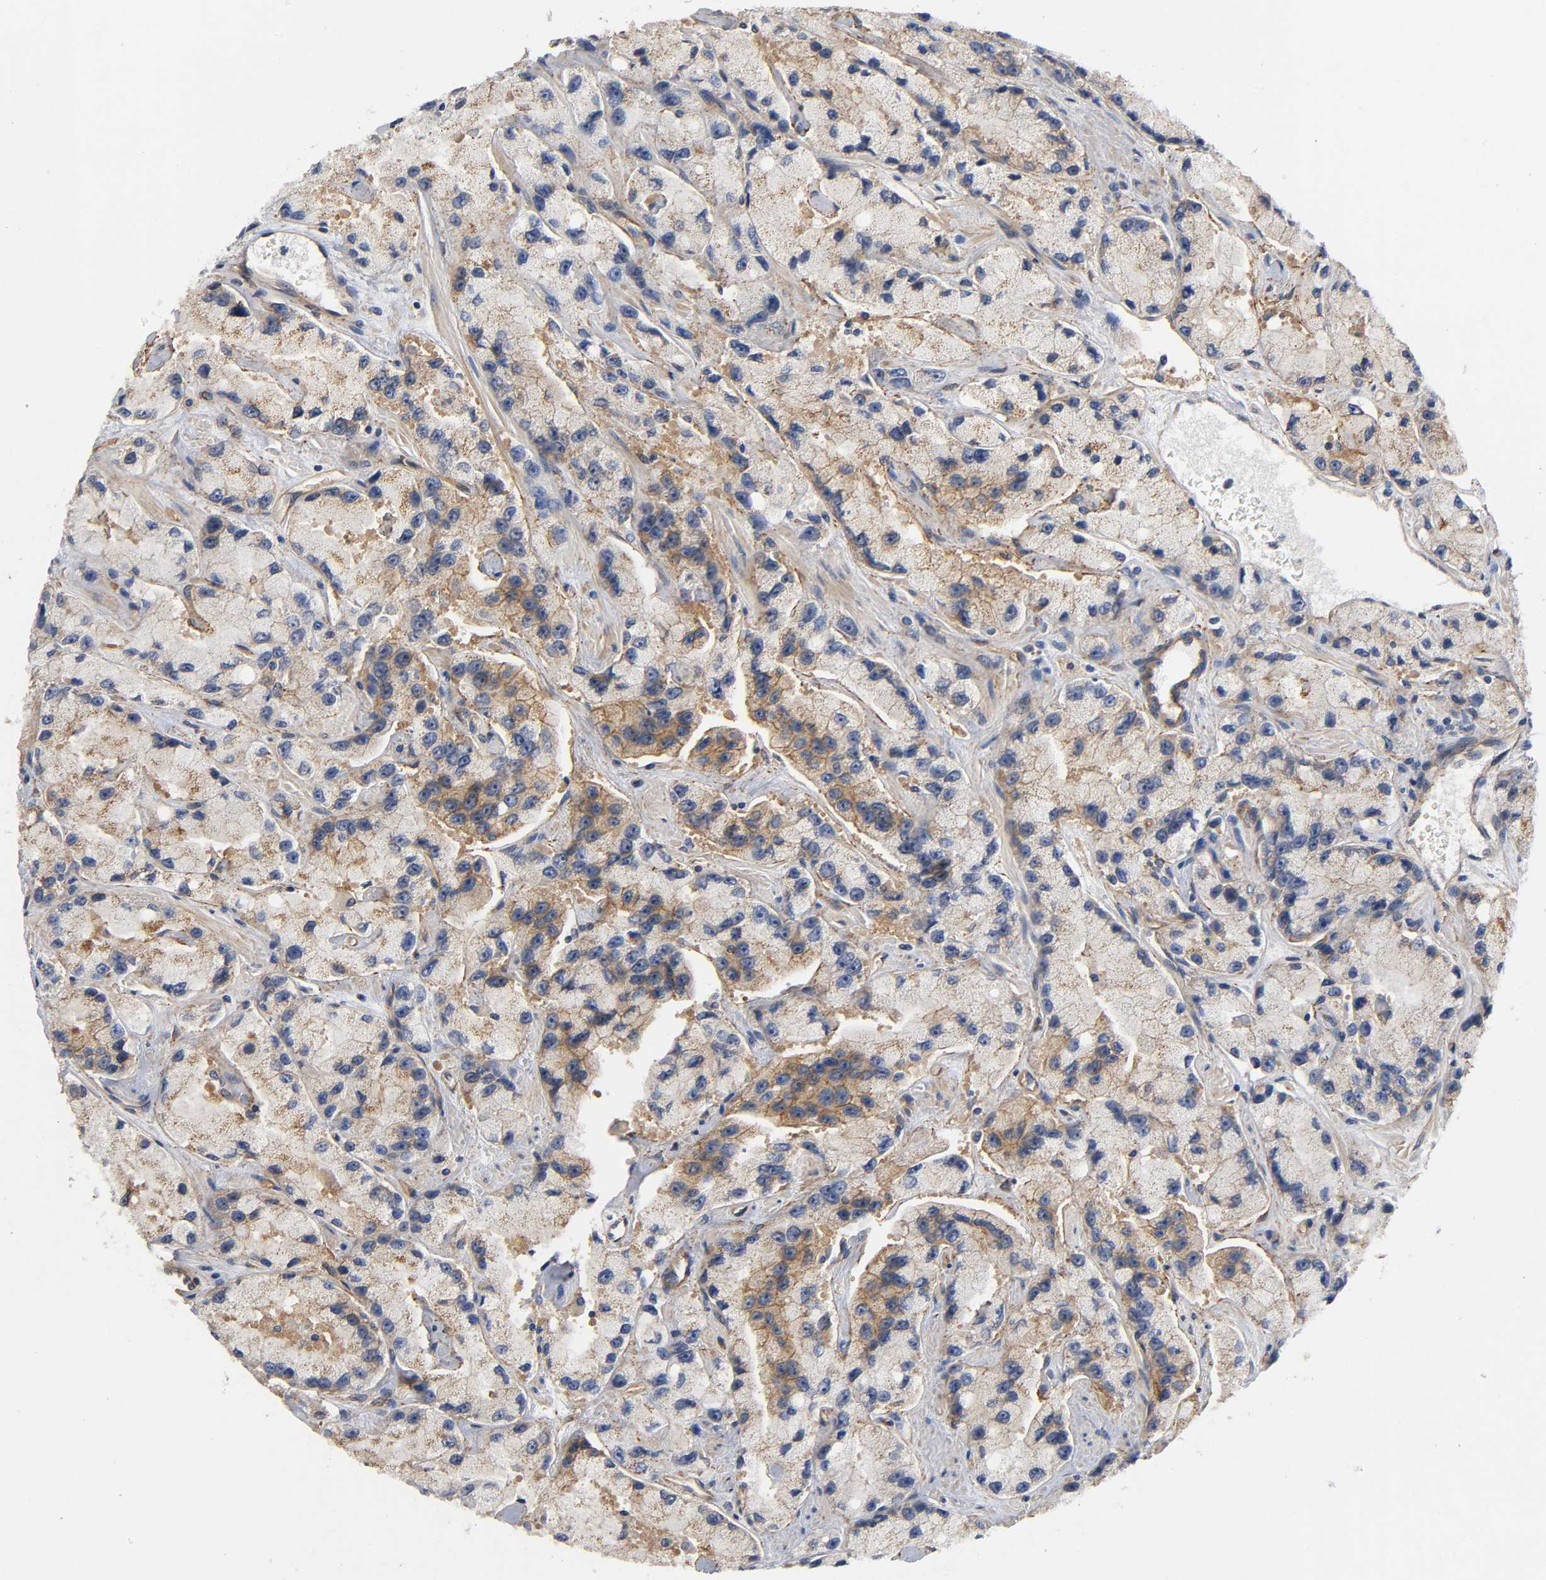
{"staining": {"intensity": "weak", "quantity": "25%-75%", "location": "cytoplasmic/membranous"}, "tissue": "prostate cancer", "cell_type": "Tumor cells", "image_type": "cancer", "snomed": [{"axis": "morphology", "description": "Adenocarcinoma, High grade"}, {"axis": "topography", "description": "Prostate"}], "caption": "Prostate cancer tissue displays weak cytoplasmic/membranous expression in approximately 25%-75% of tumor cells Ihc stains the protein of interest in brown and the nuclei are stained blue.", "gene": "MARS1", "patient": {"sex": "male", "age": 58}}